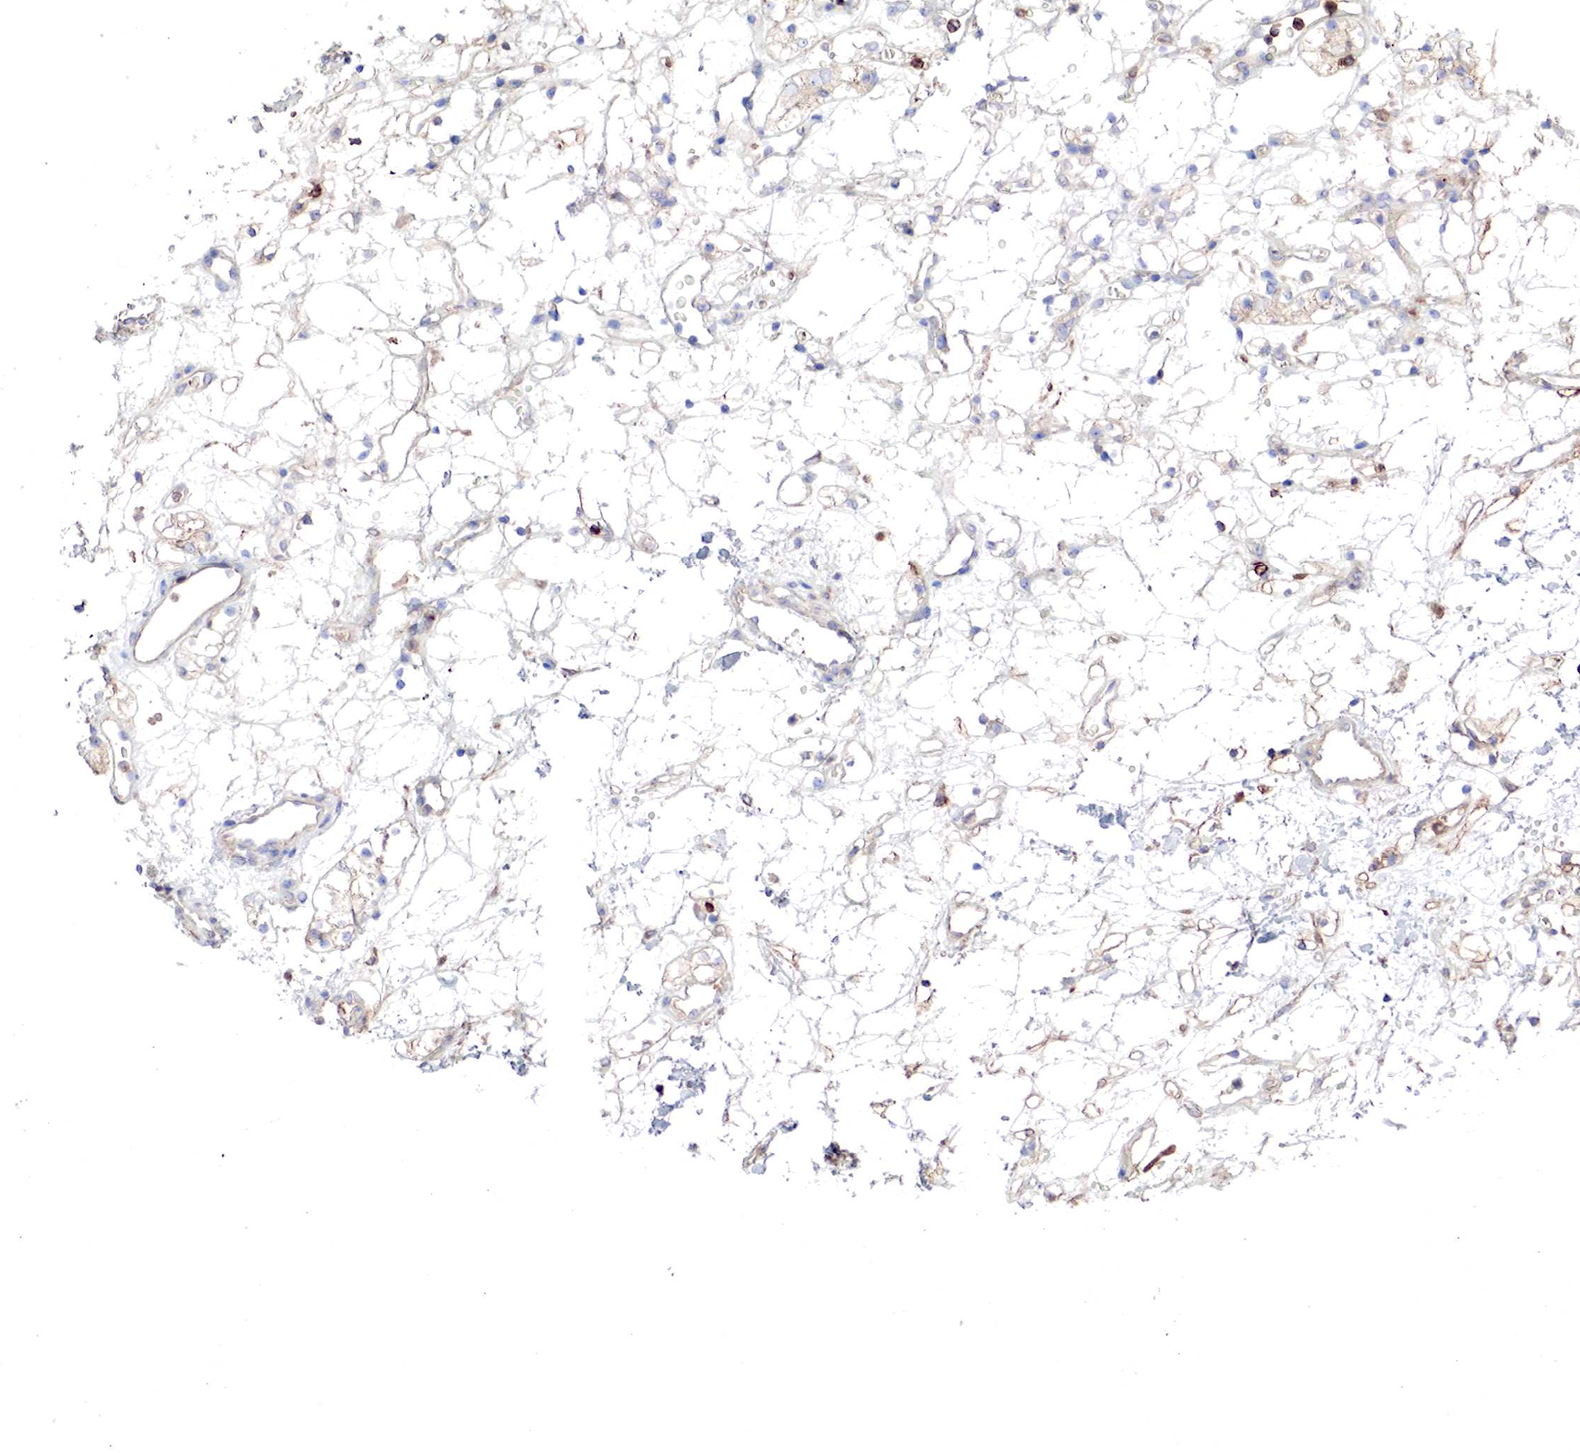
{"staining": {"intensity": "negative", "quantity": "none", "location": "none"}, "tissue": "renal cancer", "cell_type": "Tumor cells", "image_type": "cancer", "snomed": [{"axis": "morphology", "description": "Adenocarcinoma, NOS"}, {"axis": "topography", "description": "Kidney"}], "caption": "IHC of renal cancer (adenocarcinoma) shows no expression in tumor cells. (Stains: DAB IHC with hematoxylin counter stain, Microscopy: brightfield microscopy at high magnification).", "gene": "G6PD", "patient": {"sex": "female", "age": 60}}